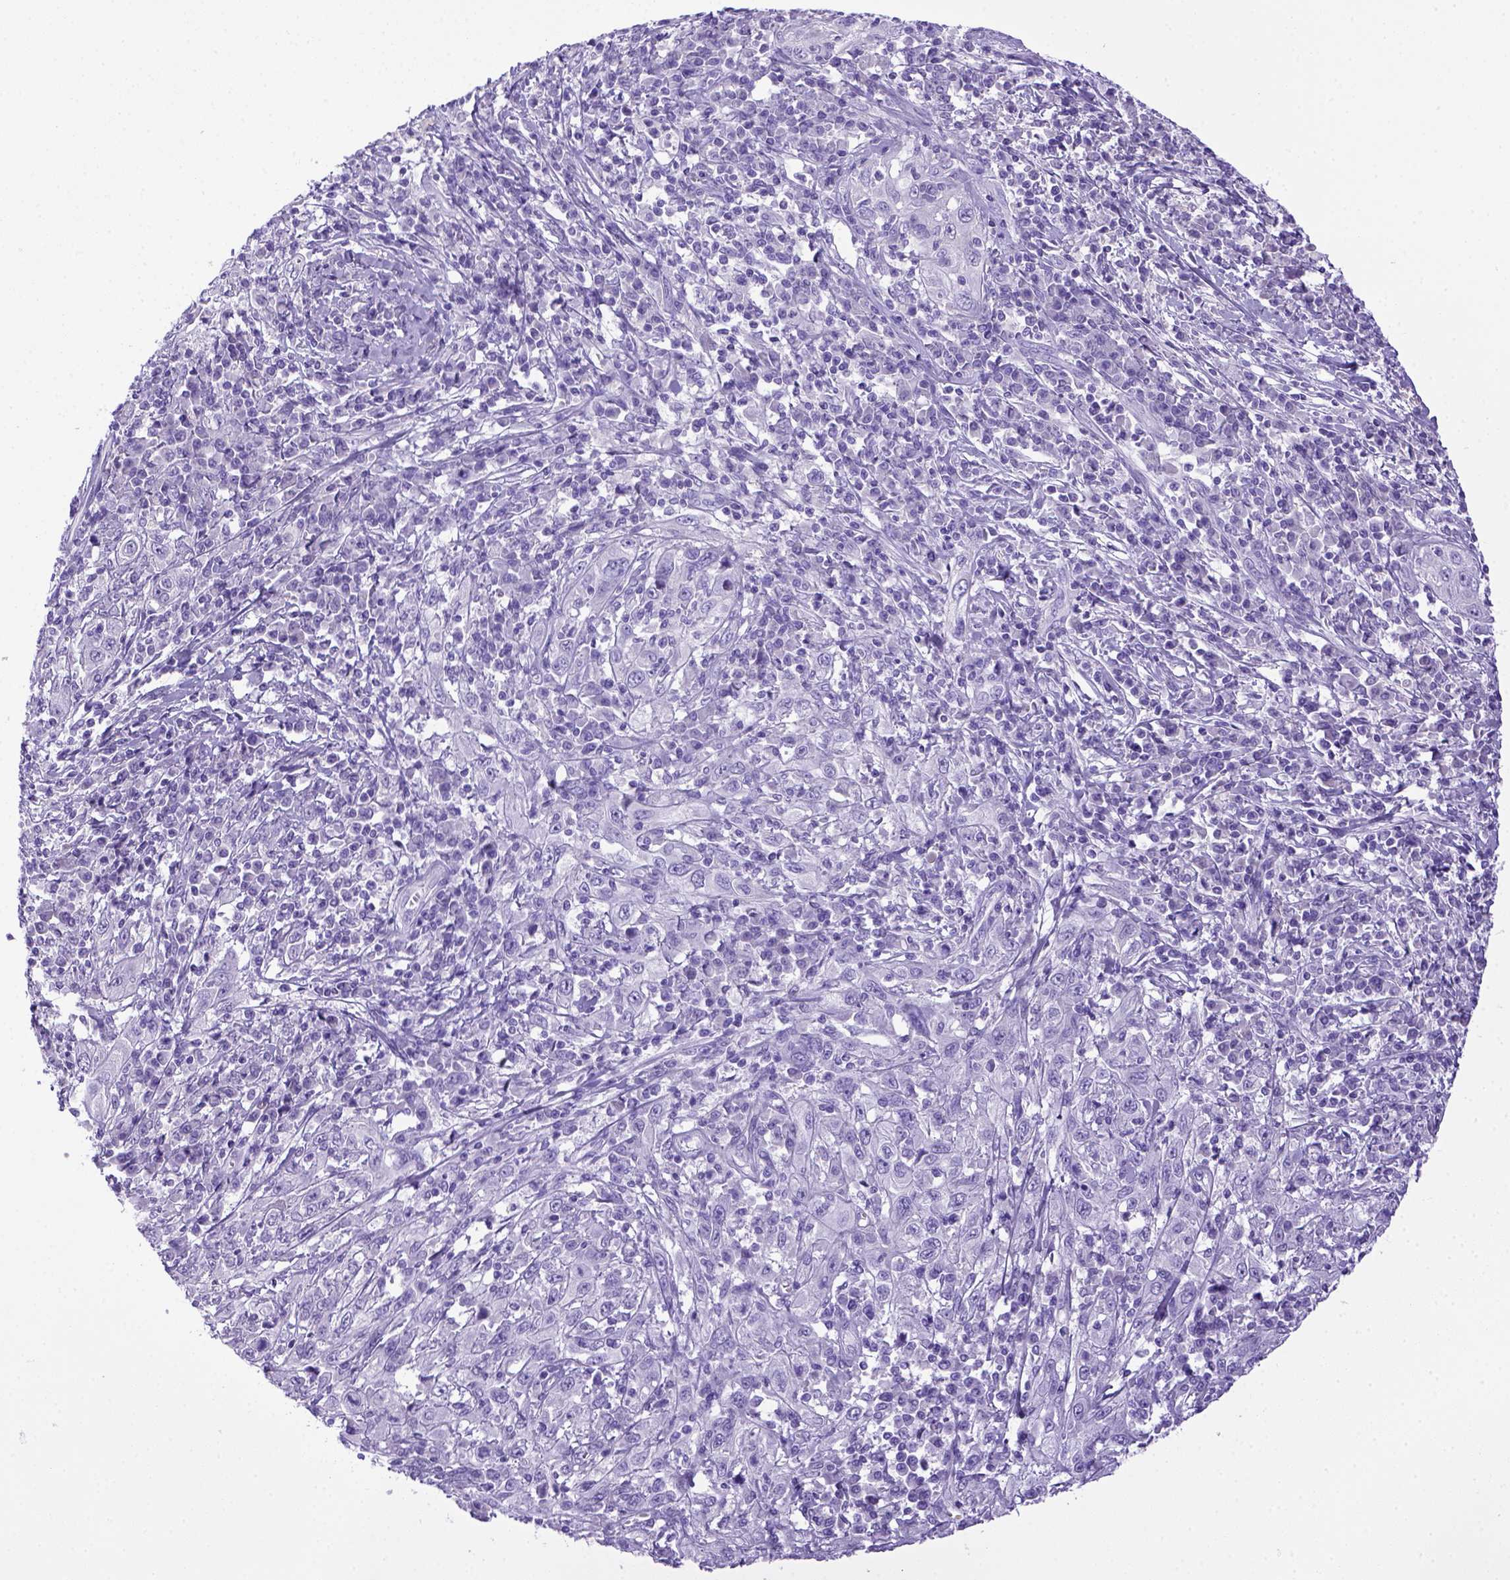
{"staining": {"intensity": "negative", "quantity": "none", "location": "none"}, "tissue": "cervical cancer", "cell_type": "Tumor cells", "image_type": "cancer", "snomed": [{"axis": "morphology", "description": "Squamous cell carcinoma, NOS"}, {"axis": "topography", "description": "Cervix"}], "caption": "Immunohistochemistry of human cervical squamous cell carcinoma exhibits no positivity in tumor cells. The staining was performed using DAB to visualize the protein expression in brown, while the nuclei were stained in blue with hematoxylin (Magnification: 20x).", "gene": "ITIH4", "patient": {"sex": "female", "age": 46}}